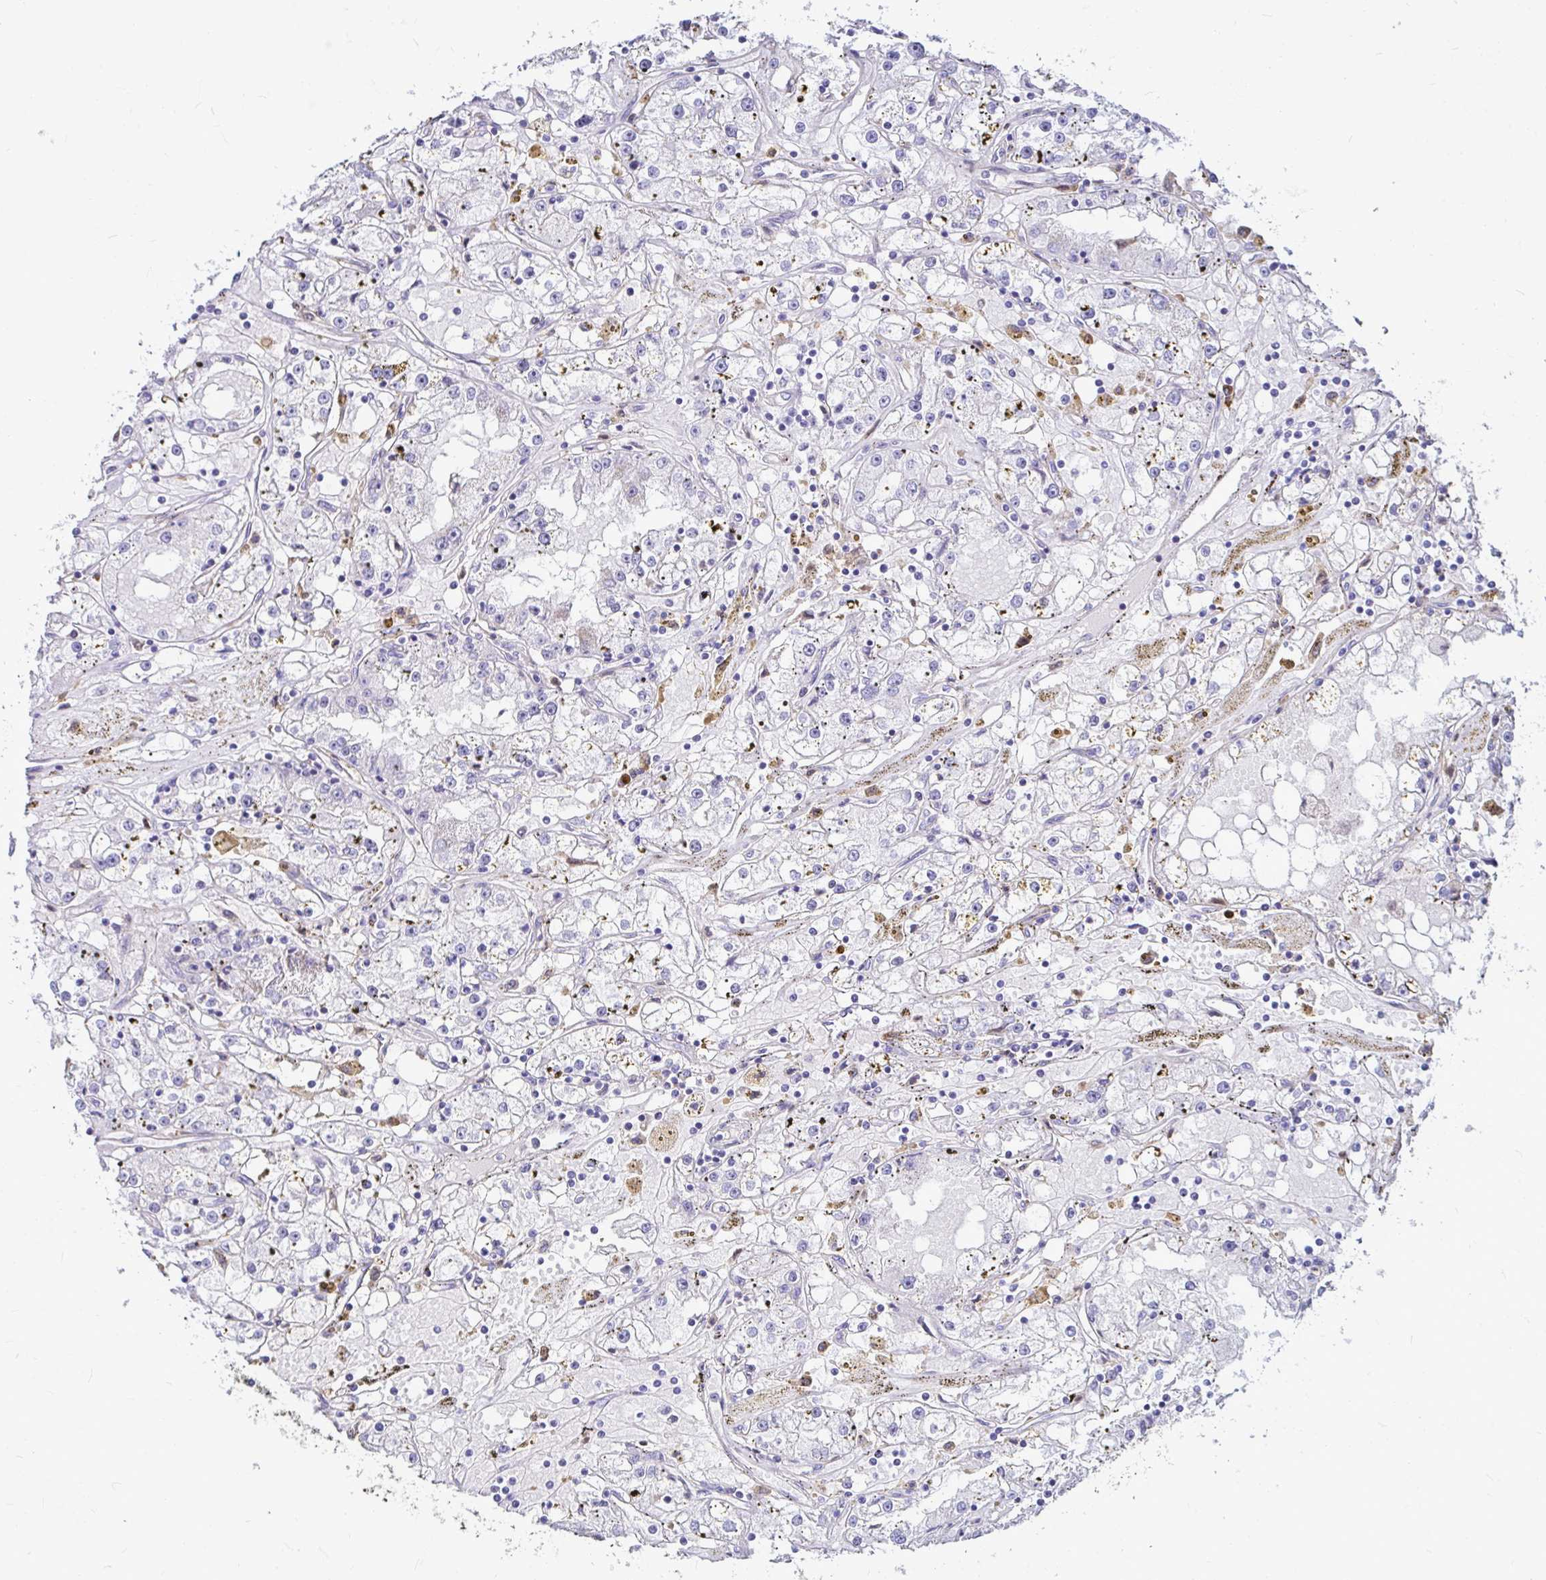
{"staining": {"intensity": "negative", "quantity": "none", "location": "none"}, "tissue": "renal cancer", "cell_type": "Tumor cells", "image_type": "cancer", "snomed": [{"axis": "morphology", "description": "Adenocarcinoma, NOS"}, {"axis": "topography", "description": "Kidney"}], "caption": "This is an IHC micrograph of human renal cancer (adenocarcinoma). There is no positivity in tumor cells.", "gene": "IDH1", "patient": {"sex": "male", "age": 56}}